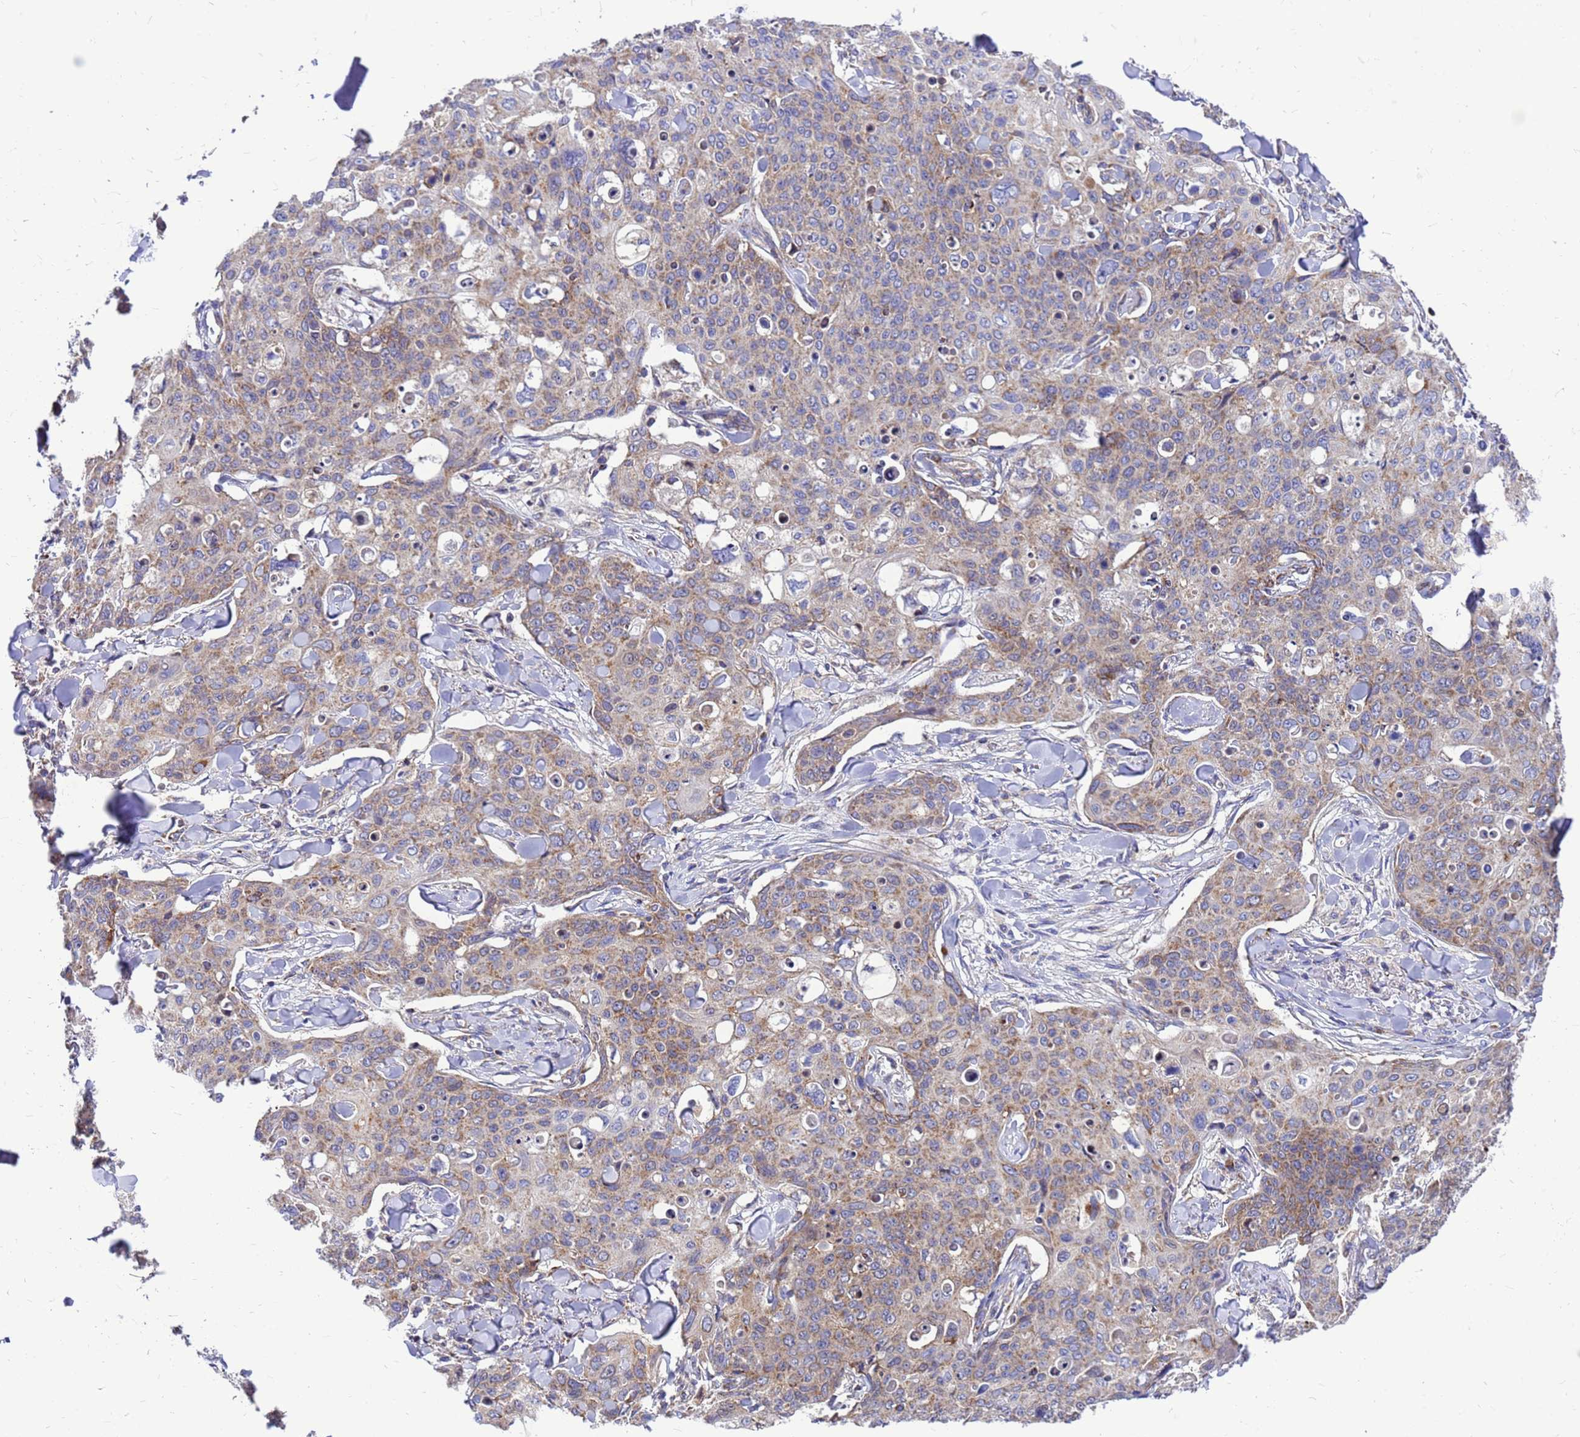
{"staining": {"intensity": "weak", "quantity": ">75%", "location": "cytoplasmic/membranous"}, "tissue": "skin cancer", "cell_type": "Tumor cells", "image_type": "cancer", "snomed": [{"axis": "morphology", "description": "Squamous cell carcinoma, NOS"}, {"axis": "topography", "description": "Skin"}, {"axis": "topography", "description": "Vulva"}], "caption": "High-power microscopy captured an immunohistochemistry micrograph of skin squamous cell carcinoma, revealing weak cytoplasmic/membranous expression in approximately >75% of tumor cells.", "gene": "CMC4", "patient": {"sex": "female", "age": 85}}